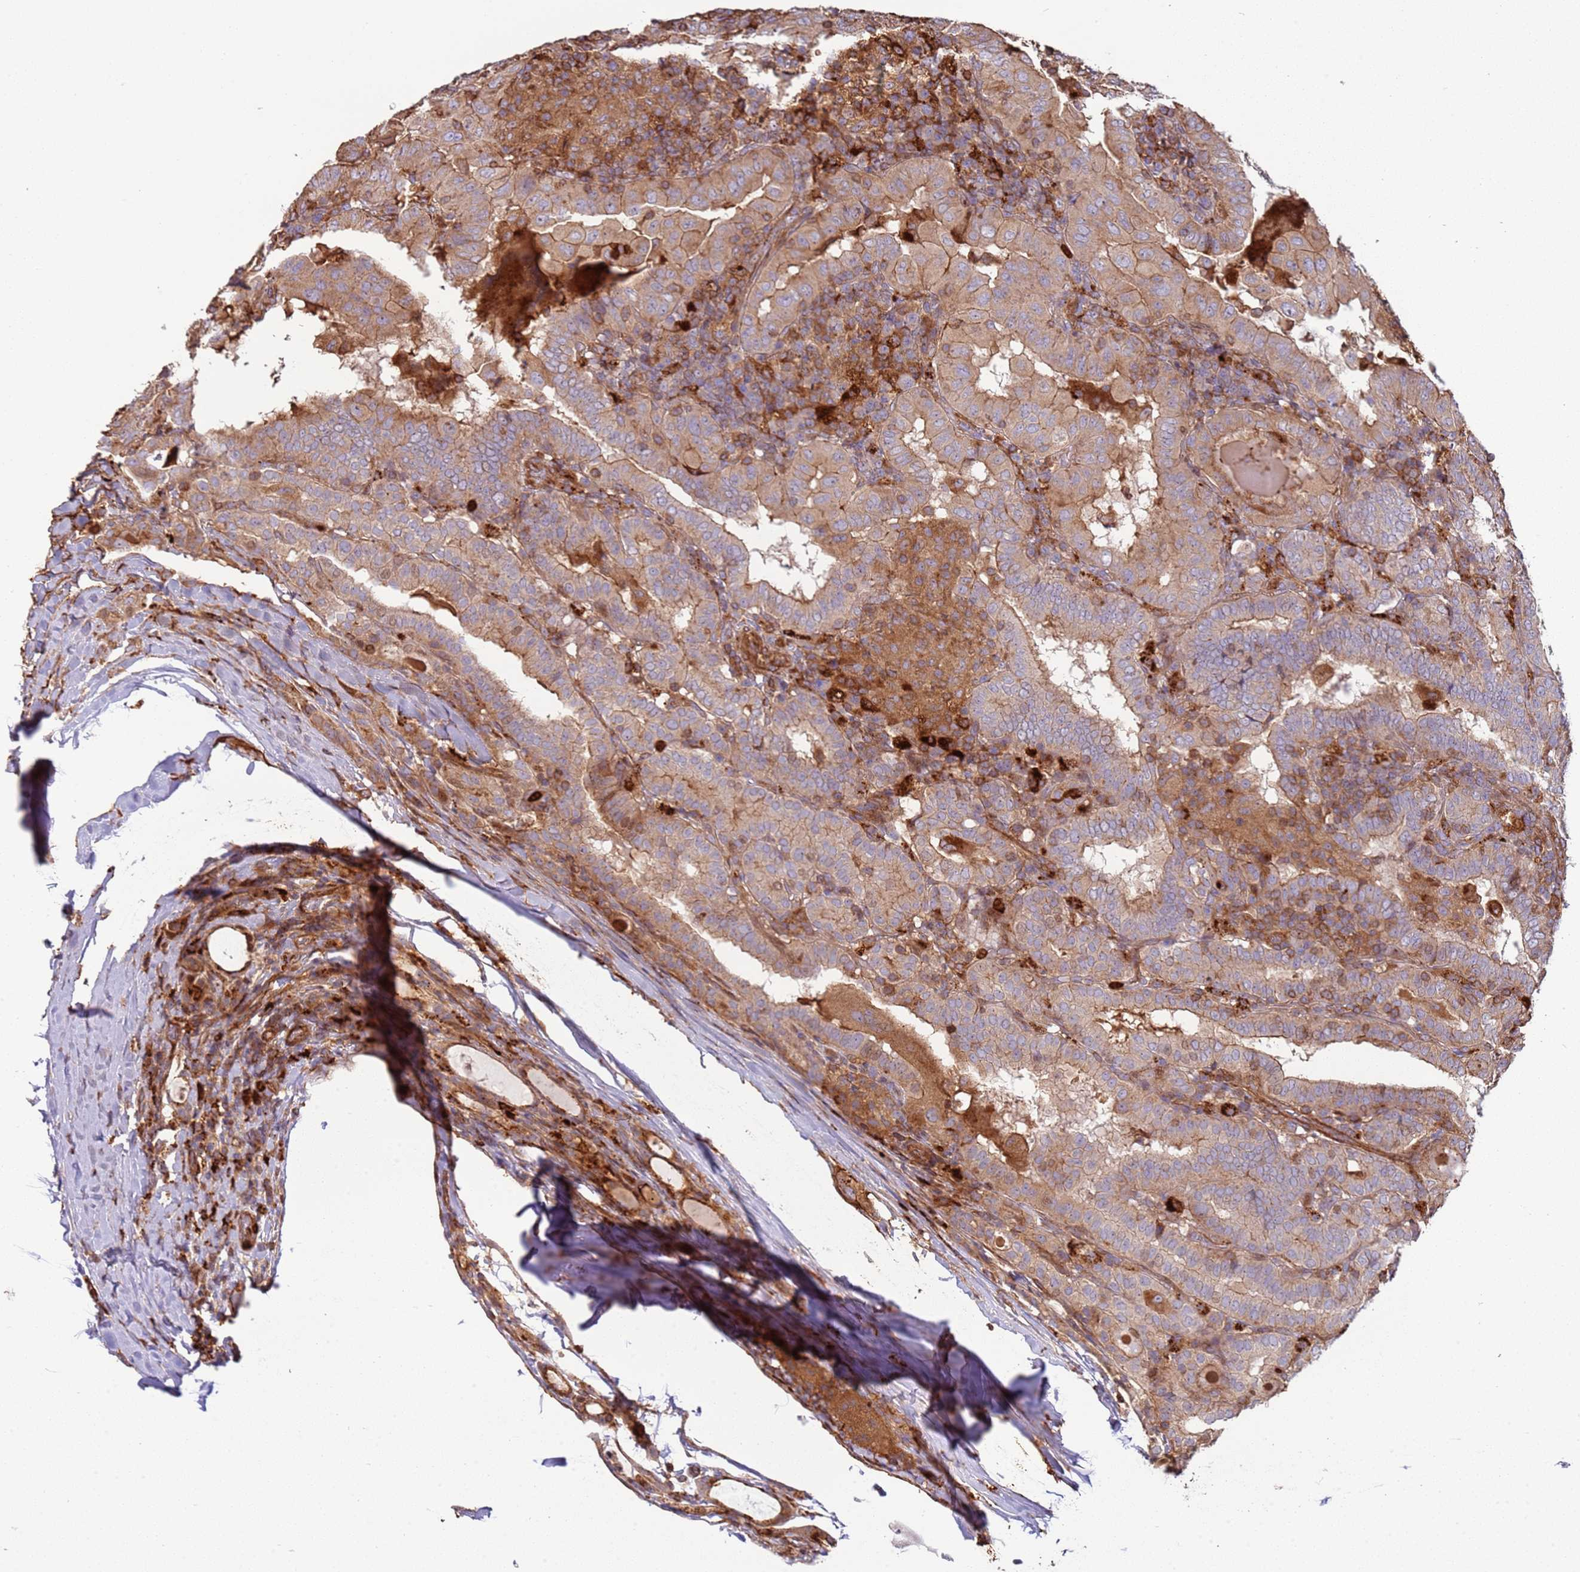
{"staining": {"intensity": "weak", "quantity": "25%-75%", "location": "cytoplasmic/membranous"}, "tissue": "thyroid cancer", "cell_type": "Tumor cells", "image_type": "cancer", "snomed": [{"axis": "morphology", "description": "Papillary adenocarcinoma, NOS"}, {"axis": "topography", "description": "Thyroid gland"}], "caption": "A high-resolution image shows immunohistochemistry staining of thyroid cancer, which displays weak cytoplasmic/membranous expression in approximately 25%-75% of tumor cells.", "gene": "NDUFAF4", "patient": {"sex": "female", "age": 72}}